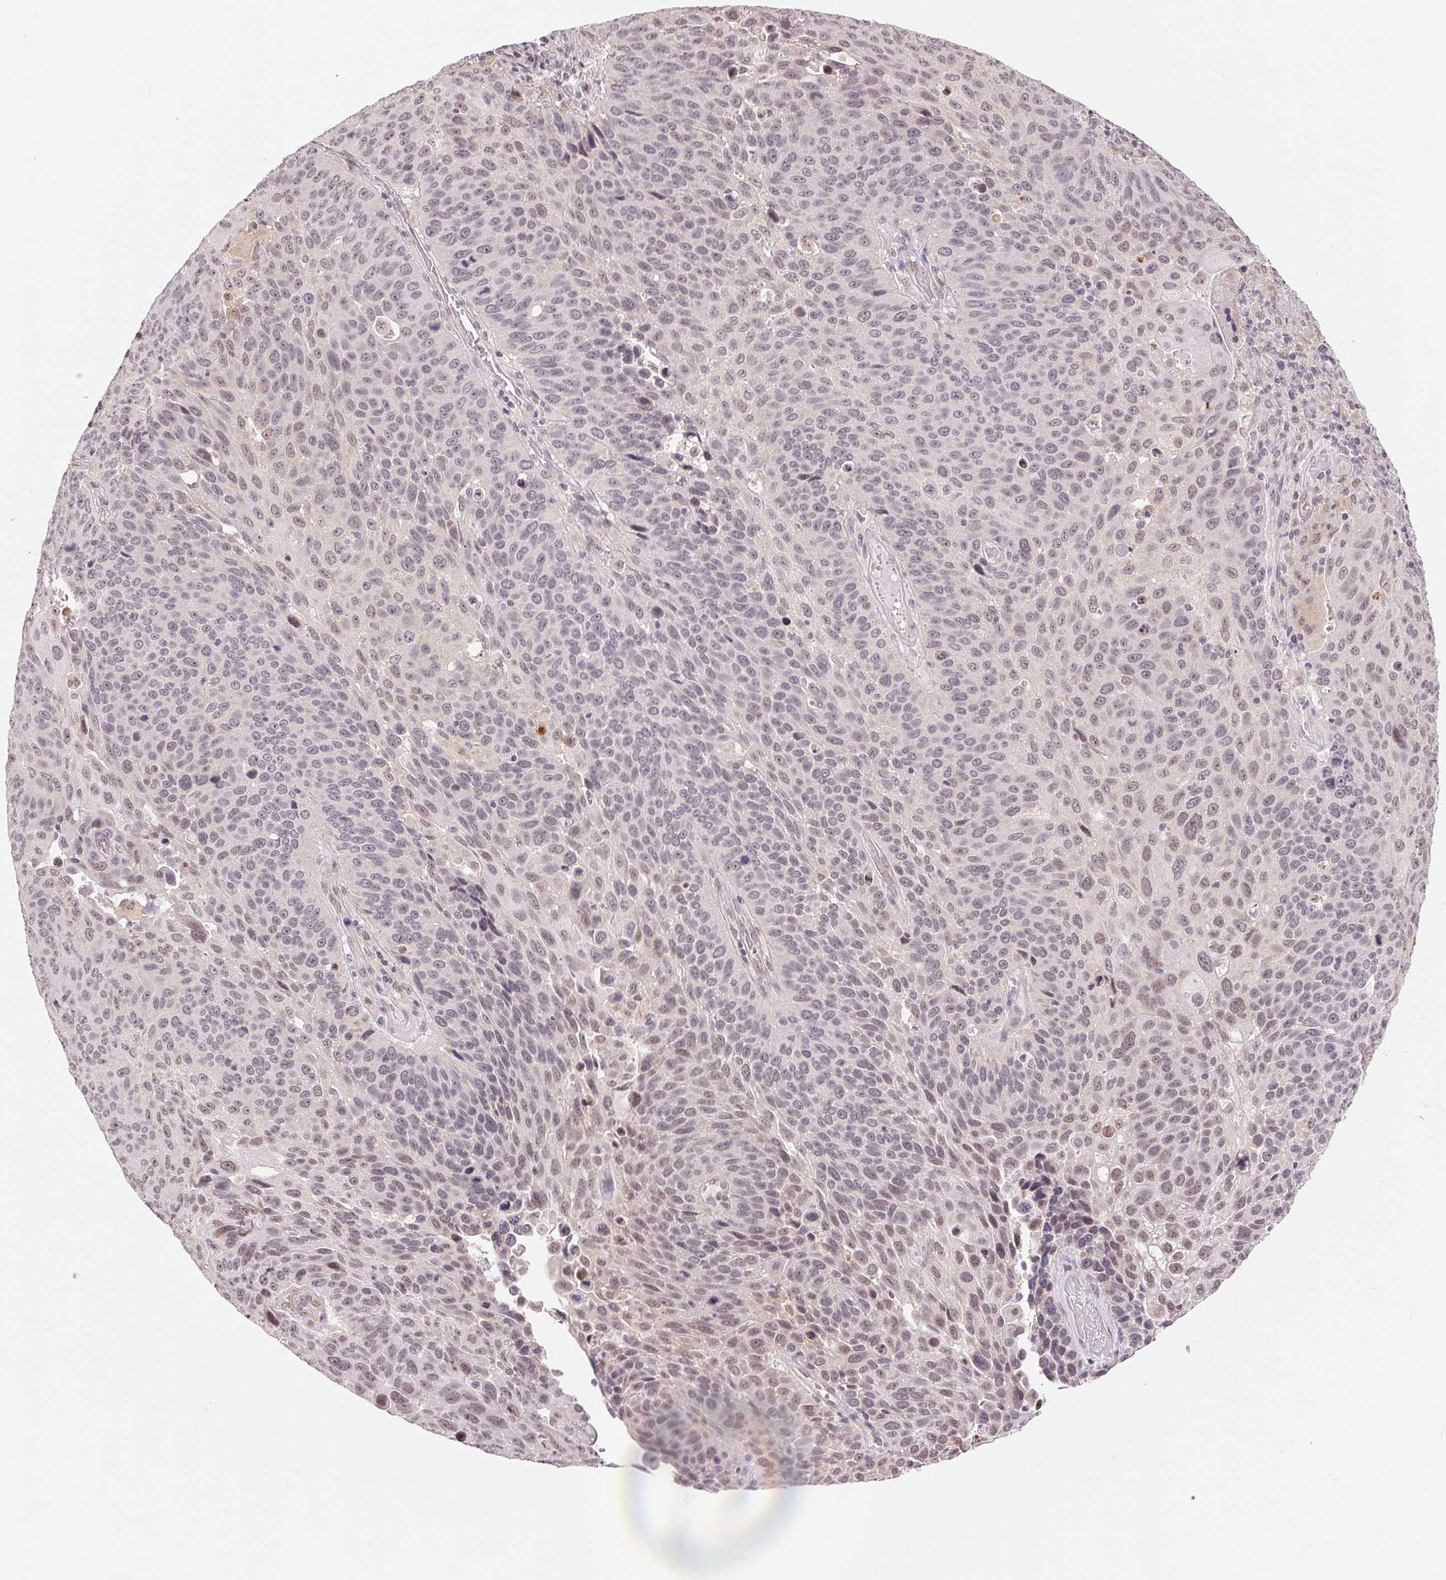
{"staining": {"intensity": "weak", "quantity": "25%-75%", "location": "nuclear"}, "tissue": "lung cancer", "cell_type": "Tumor cells", "image_type": "cancer", "snomed": [{"axis": "morphology", "description": "Squamous cell carcinoma, NOS"}, {"axis": "topography", "description": "Lung"}], "caption": "Brown immunohistochemical staining in human lung squamous cell carcinoma shows weak nuclear expression in about 25%-75% of tumor cells.", "gene": "GRHL3", "patient": {"sex": "male", "age": 68}}